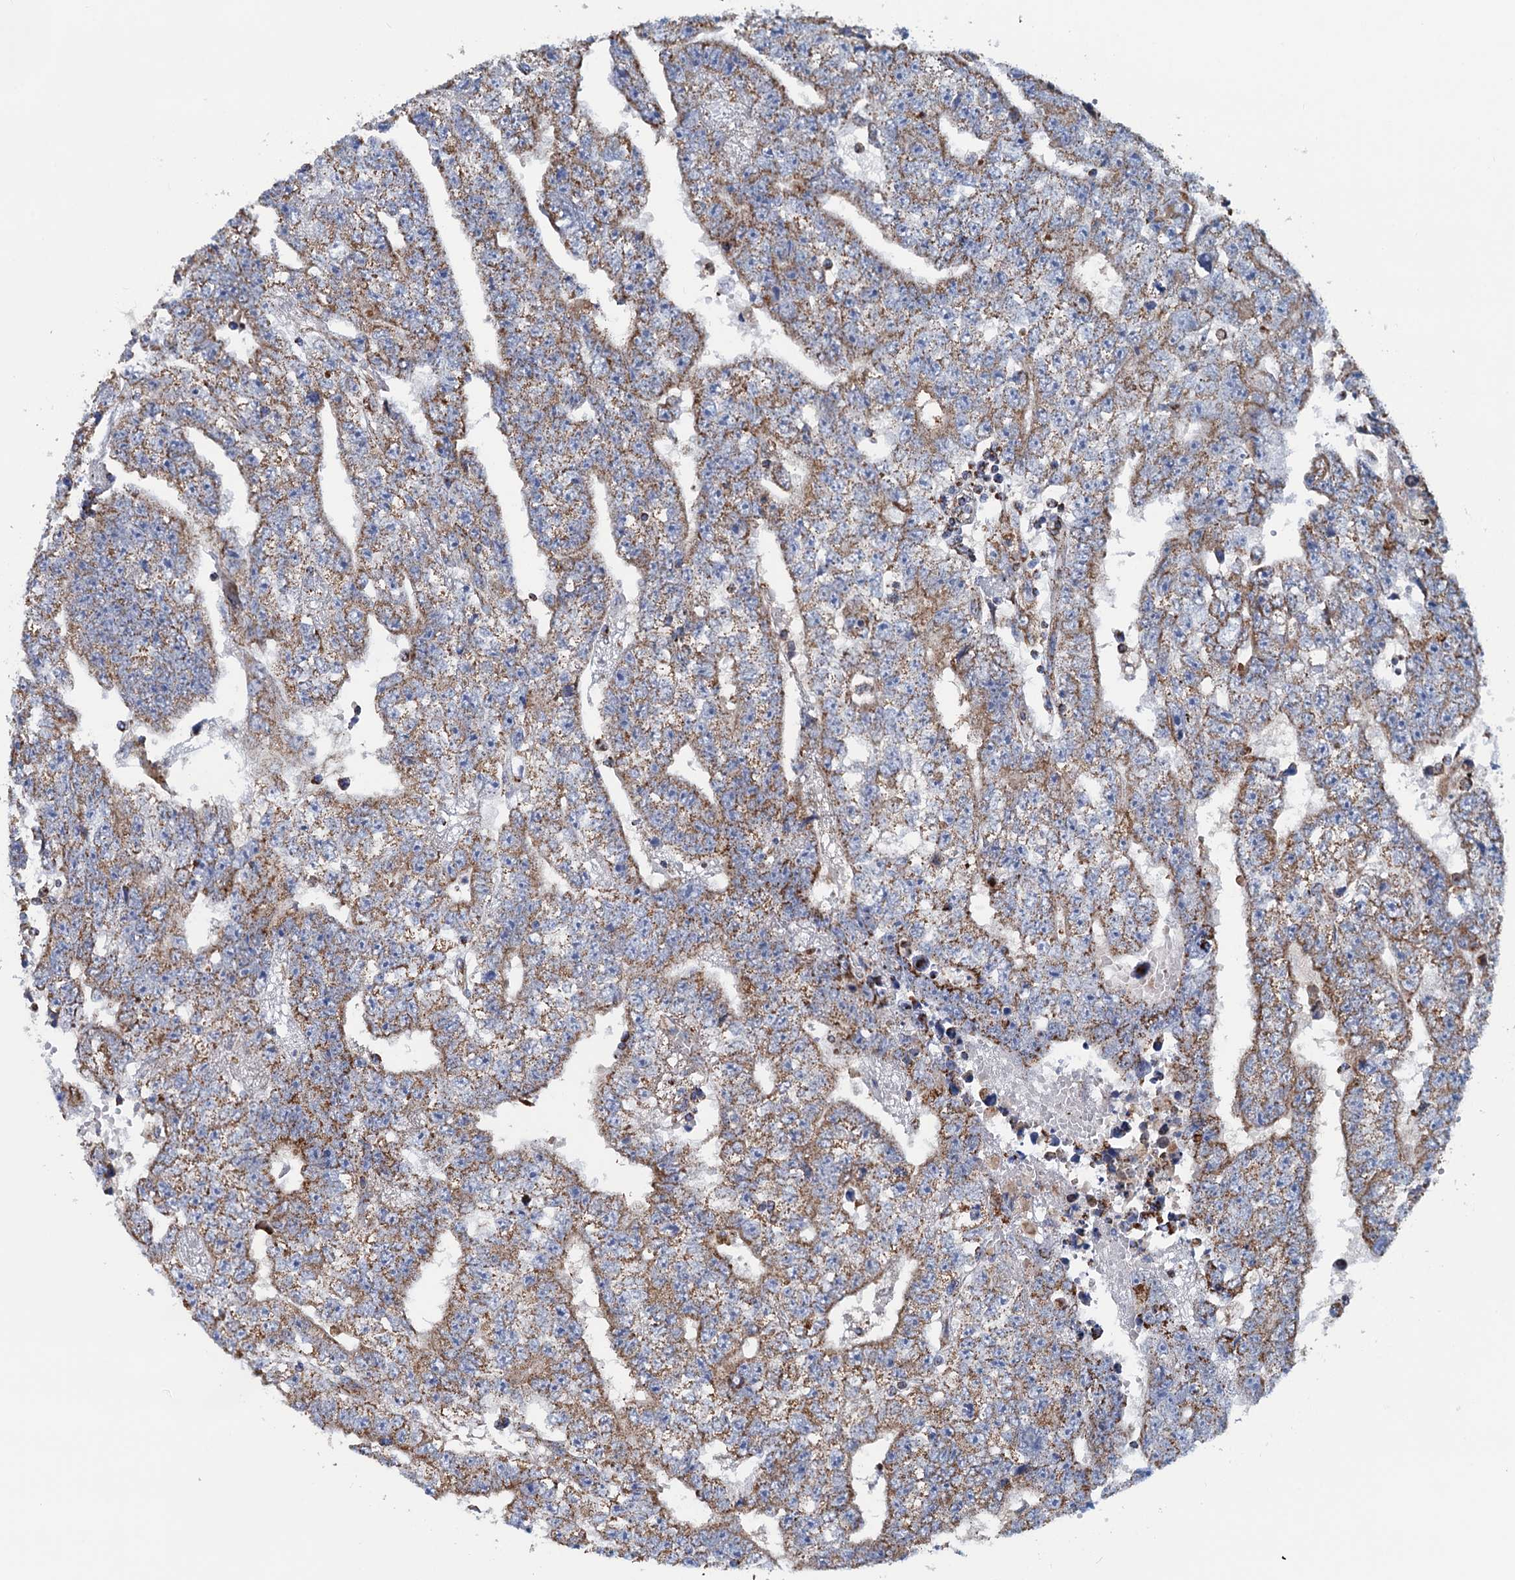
{"staining": {"intensity": "moderate", "quantity": ">75%", "location": "cytoplasmic/membranous"}, "tissue": "testis cancer", "cell_type": "Tumor cells", "image_type": "cancer", "snomed": [{"axis": "morphology", "description": "Carcinoma, Embryonal, NOS"}, {"axis": "topography", "description": "Testis"}], "caption": "Approximately >75% of tumor cells in testis cancer exhibit moderate cytoplasmic/membranous protein staining as visualized by brown immunohistochemical staining.", "gene": "GTPBP3", "patient": {"sex": "male", "age": 25}}